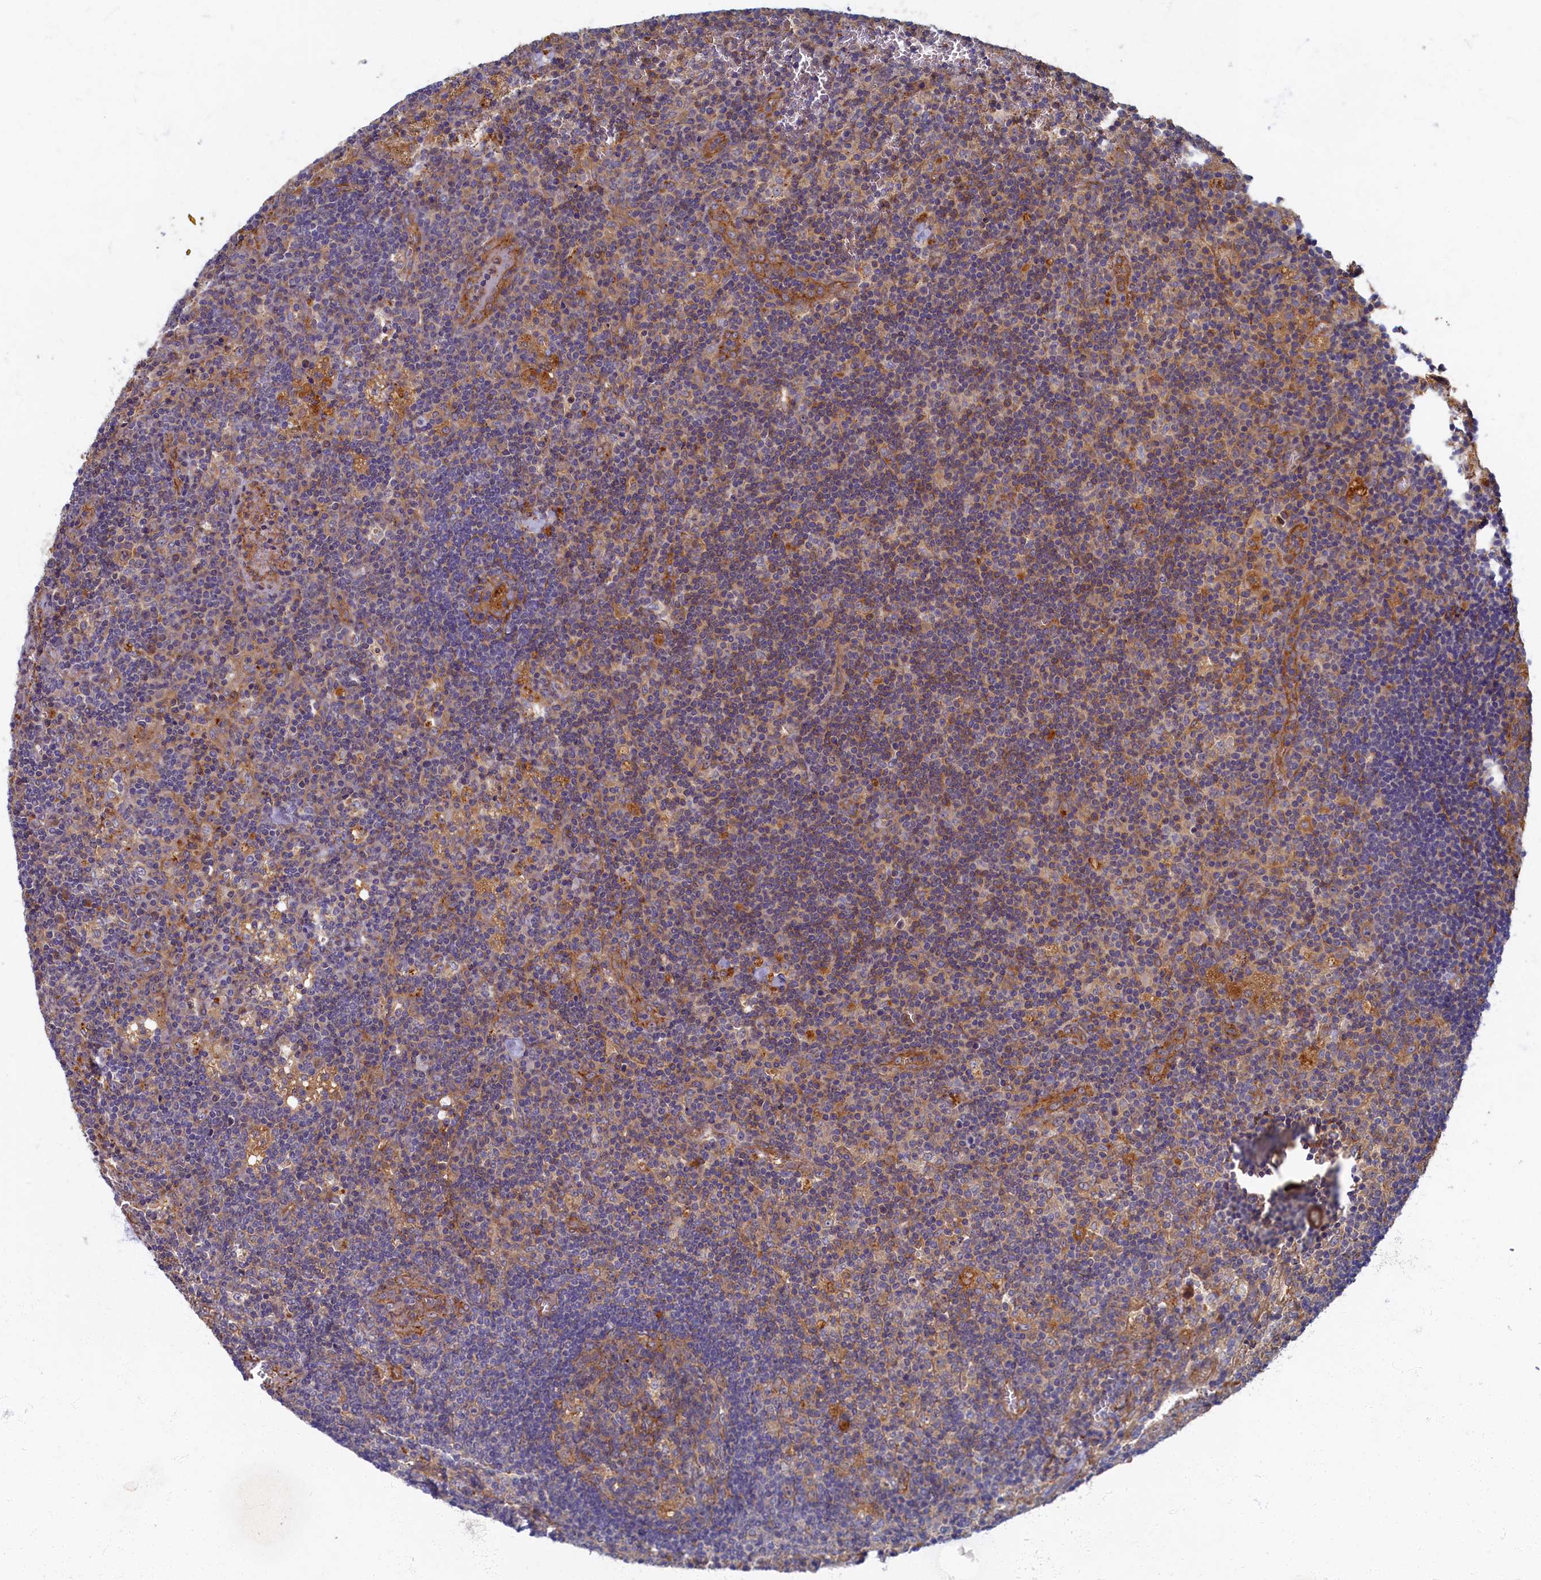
{"staining": {"intensity": "weak", "quantity": "25%-75%", "location": "cytoplasmic/membranous"}, "tissue": "lymph node", "cell_type": "Germinal center cells", "image_type": "normal", "snomed": [{"axis": "morphology", "description": "Normal tissue, NOS"}, {"axis": "topography", "description": "Lymph node"}], "caption": "Immunohistochemical staining of normal lymph node exhibits low levels of weak cytoplasmic/membranous staining in about 25%-75% of germinal center cells.", "gene": "PSMG2", "patient": {"sex": "male", "age": 58}}